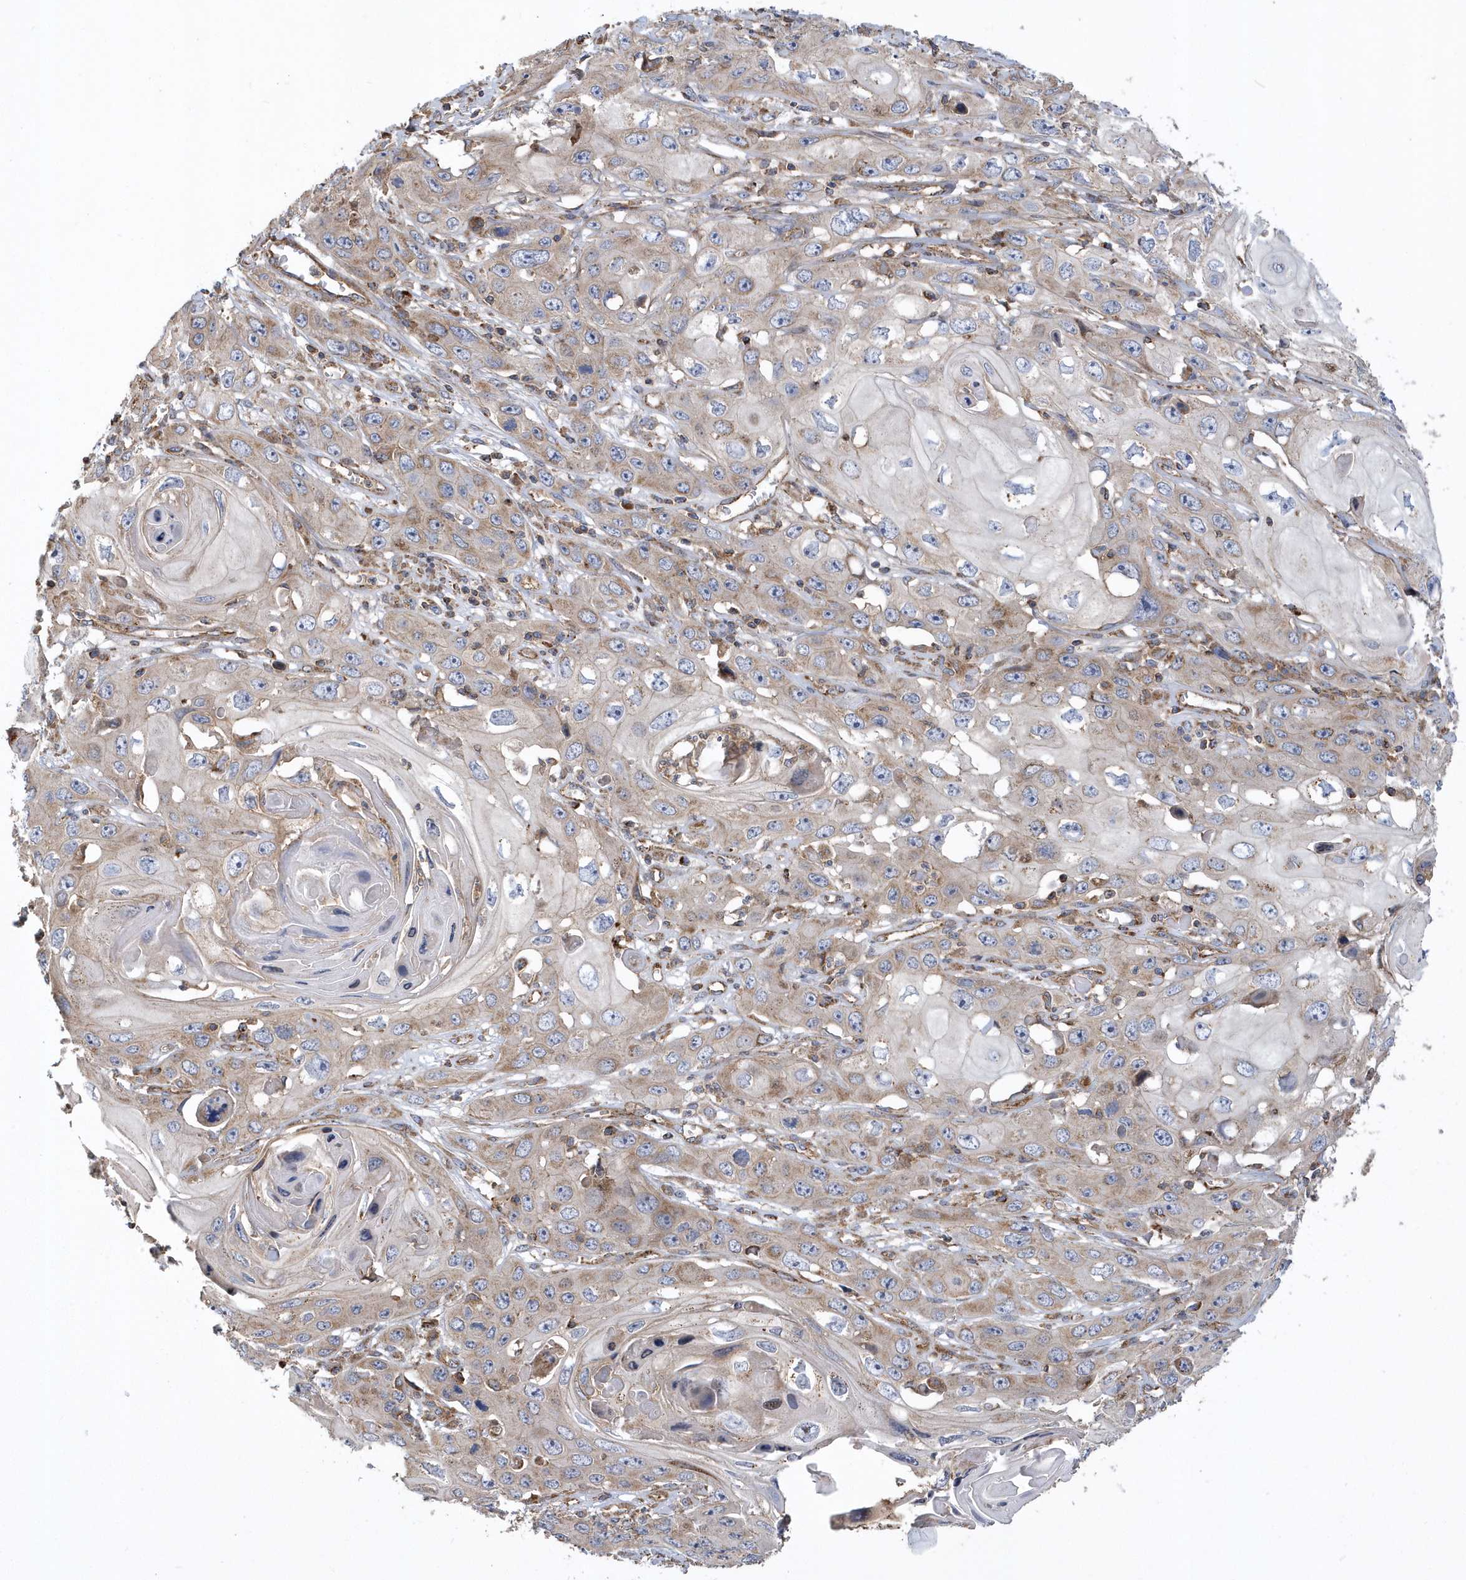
{"staining": {"intensity": "moderate", "quantity": "25%-75%", "location": "cytoplasmic/membranous"}, "tissue": "skin cancer", "cell_type": "Tumor cells", "image_type": "cancer", "snomed": [{"axis": "morphology", "description": "Squamous cell carcinoma, NOS"}, {"axis": "topography", "description": "Skin"}], "caption": "Protein analysis of skin squamous cell carcinoma tissue demonstrates moderate cytoplasmic/membranous expression in about 25%-75% of tumor cells. The staining was performed using DAB to visualize the protein expression in brown, while the nuclei were stained in blue with hematoxylin (Magnification: 20x).", "gene": "TRAIP", "patient": {"sex": "male", "age": 55}}